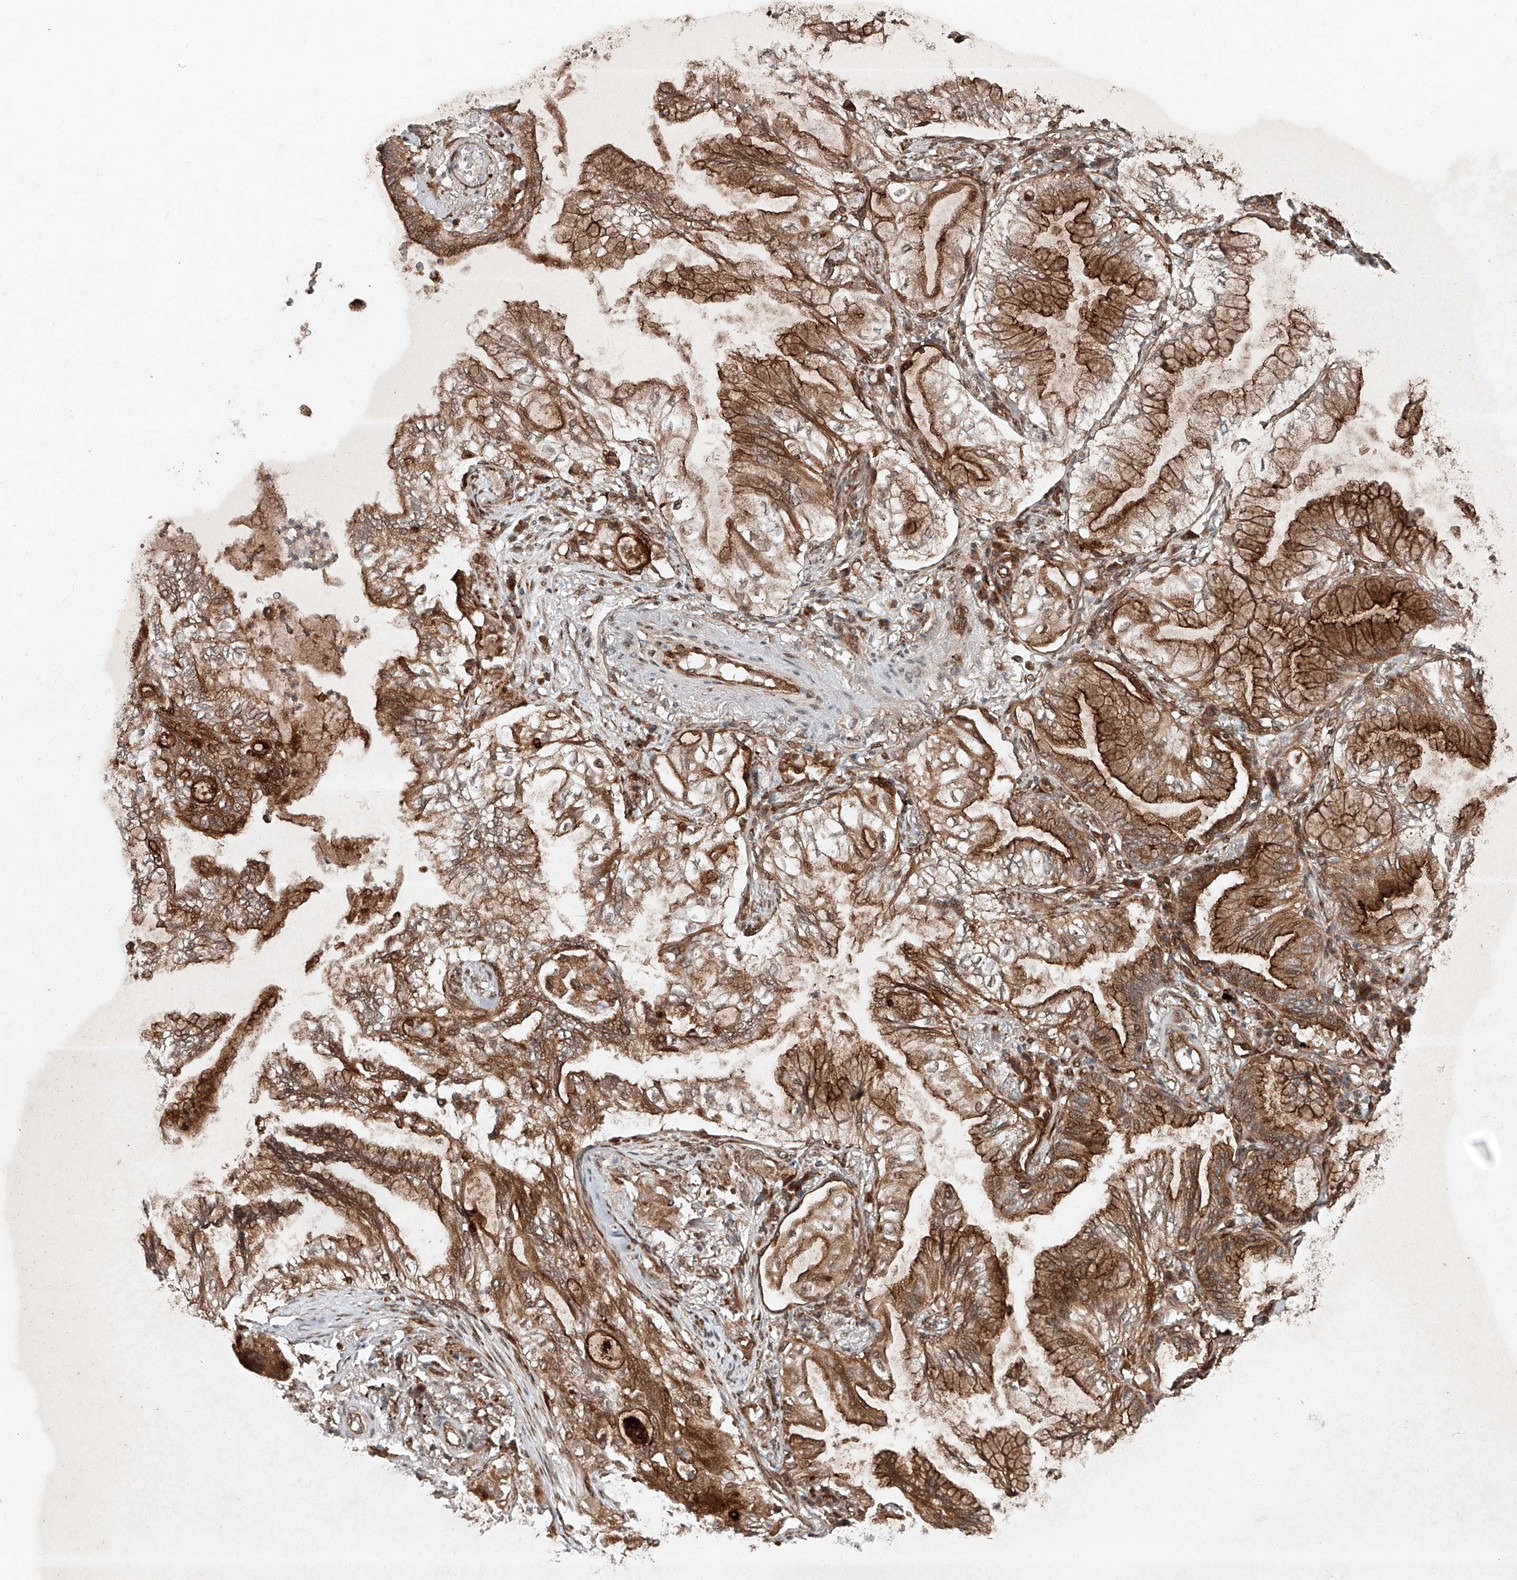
{"staining": {"intensity": "moderate", "quantity": ">75%", "location": "cytoplasmic/membranous"}, "tissue": "lung cancer", "cell_type": "Tumor cells", "image_type": "cancer", "snomed": [{"axis": "morphology", "description": "Adenocarcinoma, NOS"}, {"axis": "topography", "description": "Lung"}], "caption": "About >75% of tumor cells in lung adenocarcinoma exhibit moderate cytoplasmic/membranous protein staining as visualized by brown immunohistochemical staining.", "gene": "ZFP28", "patient": {"sex": "female", "age": 70}}